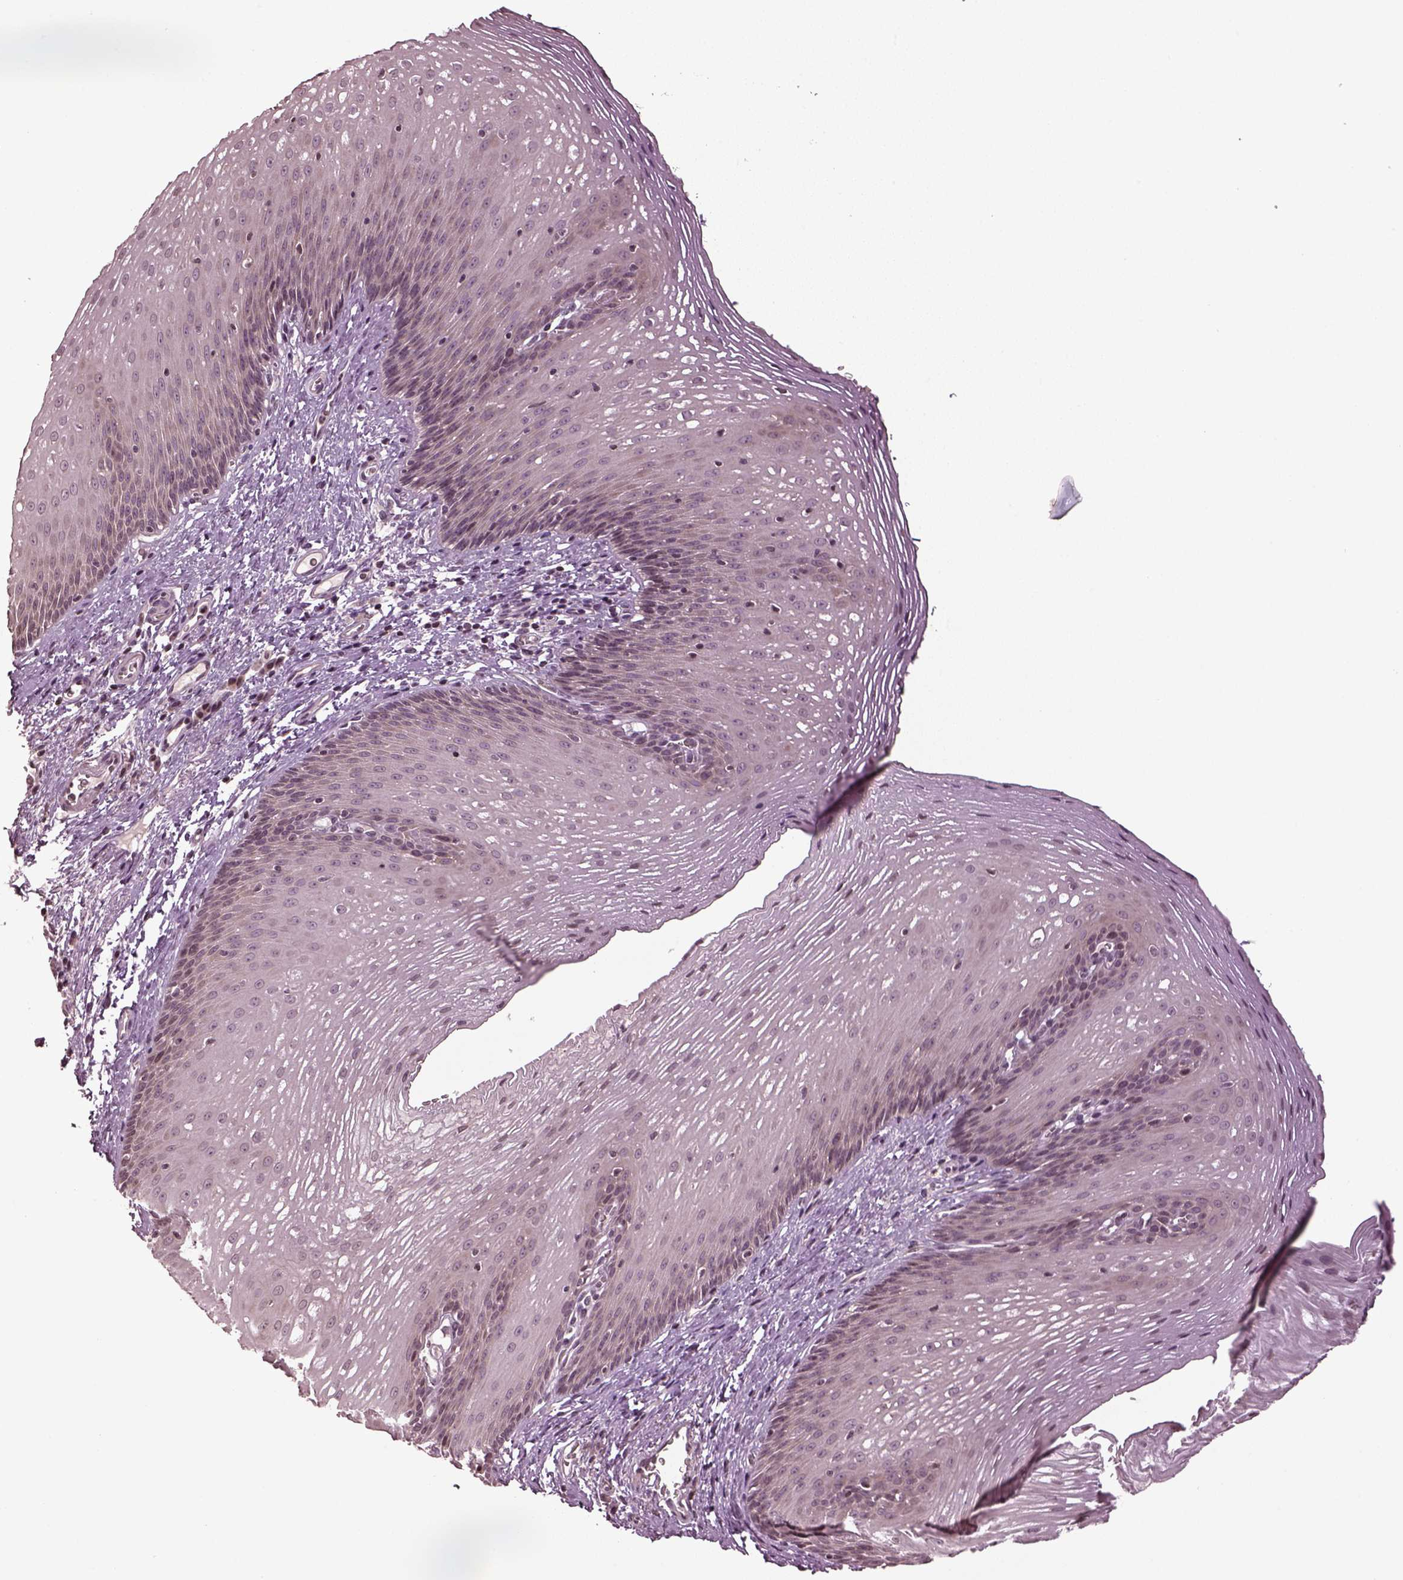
{"staining": {"intensity": "moderate", "quantity": "<25%", "location": "cytoplasmic/membranous,nuclear"}, "tissue": "esophagus", "cell_type": "Squamous epithelial cells", "image_type": "normal", "snomed": [{"axis": "morphology", "description": "Normal tissue, NOS"}, {"axis": "topography", "description": "Esophagus"}], "caption": "Immunohistochemical staining of benign human esophagus exhibits low levels of moderate cytoplasmic/membranous,nuclear staining in approximately <25% of squamous epithelial cells. Nuclei are stained in blue.", "gene": "GRM4", "patient": {"sex": "male", "age": 76}}